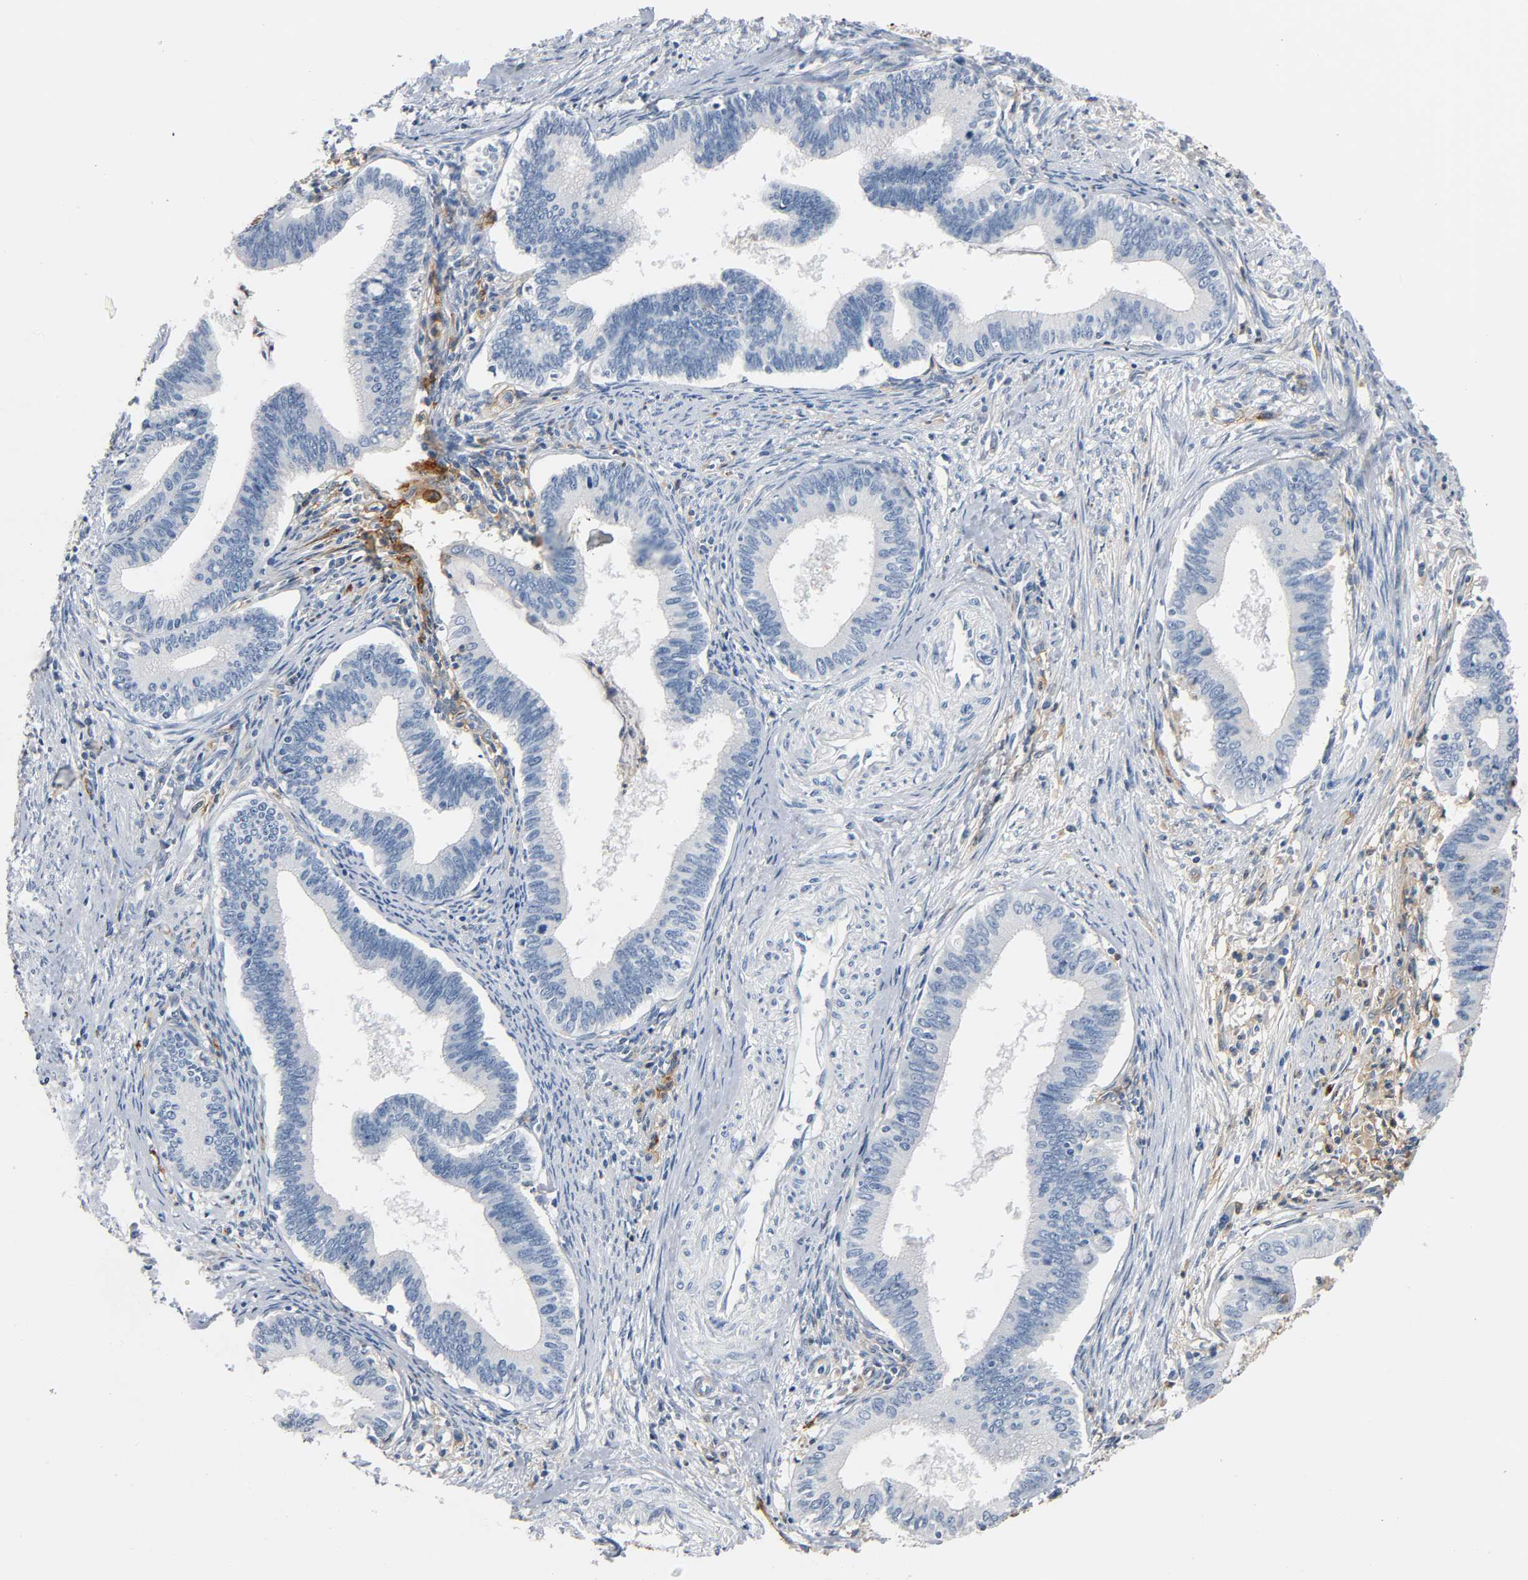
{"staining": {"intensity": "weak", "quantity": "<25%", "location": "cytoplasmic/membranous"}, "tissue": "cervical cancer", "cell_type": "Tumor cells", "image_type": "cancer", "snomed": [{"axis": "morphology", "description": "Adenocarcinoma, NOS"}, {"axis": "topography", "description": "Cervix"}], "caption": "Tumor cells are negative for protein expression in human cervical cancer (adenocarcinoma).", "gene": "ANPEP", "patient": {"sex": "female", "age": 36}}